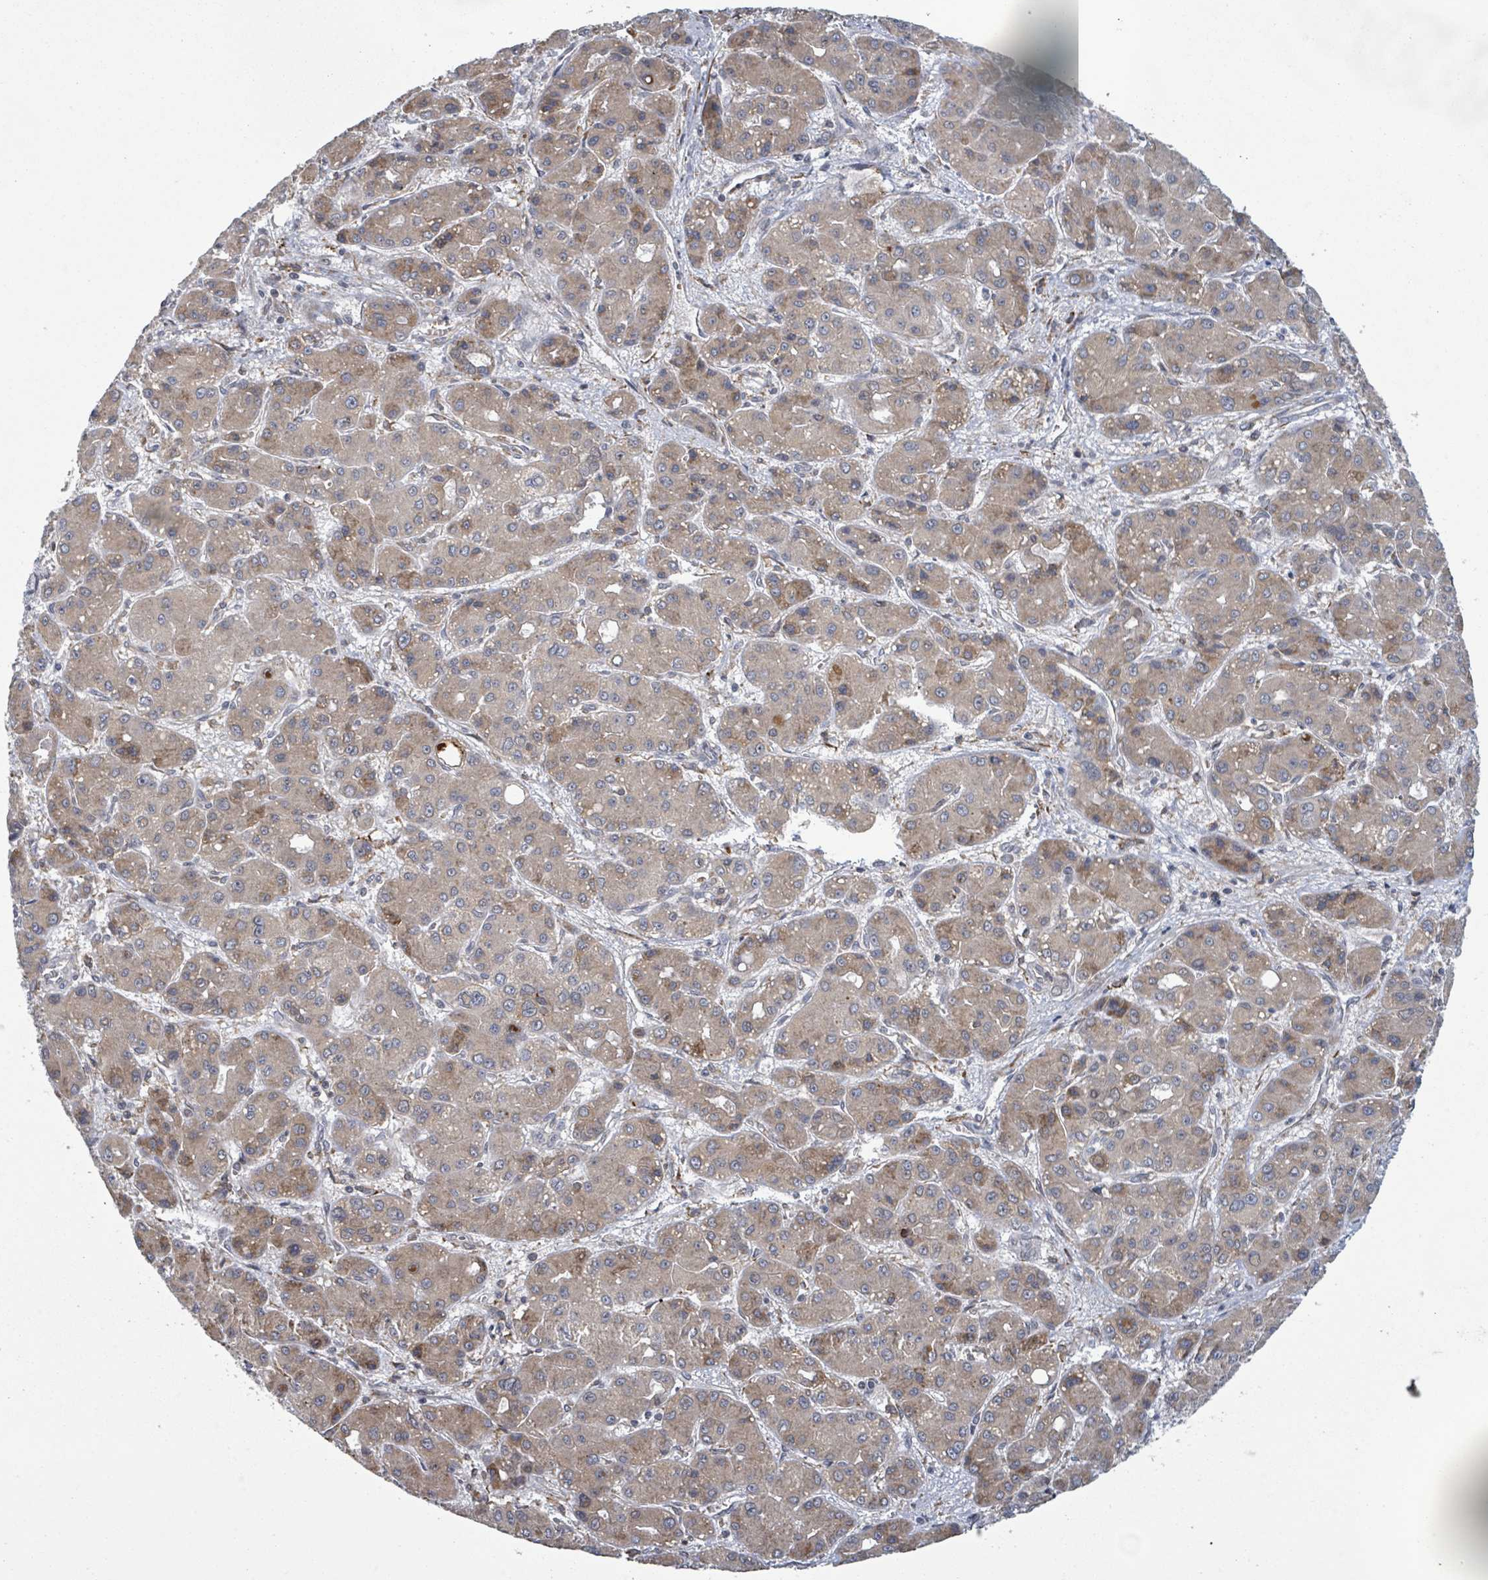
{"staining": {"intensity": "moderate", "quantity": "<25%", "location": "cytoplasmic/membranous,nuclear"}, "tissue": "liver cancer", "cell_type": "Tumor cells", "image_type": "cancer", "snomed": [{"axis": "morphology", "description": "Carcinoma, Hepatocellular, NOS"}, {"axis": "topography", "description": "Liver"}], "caption": "Tumor cells reveal low levels of moderate cytoplasmic/membranous and nuclear expression in about <25% of cells in human hepatocellular carcinoma (liver).", "gene": "SHROOM2", "patient": {"sex": "male", "age": 55}}